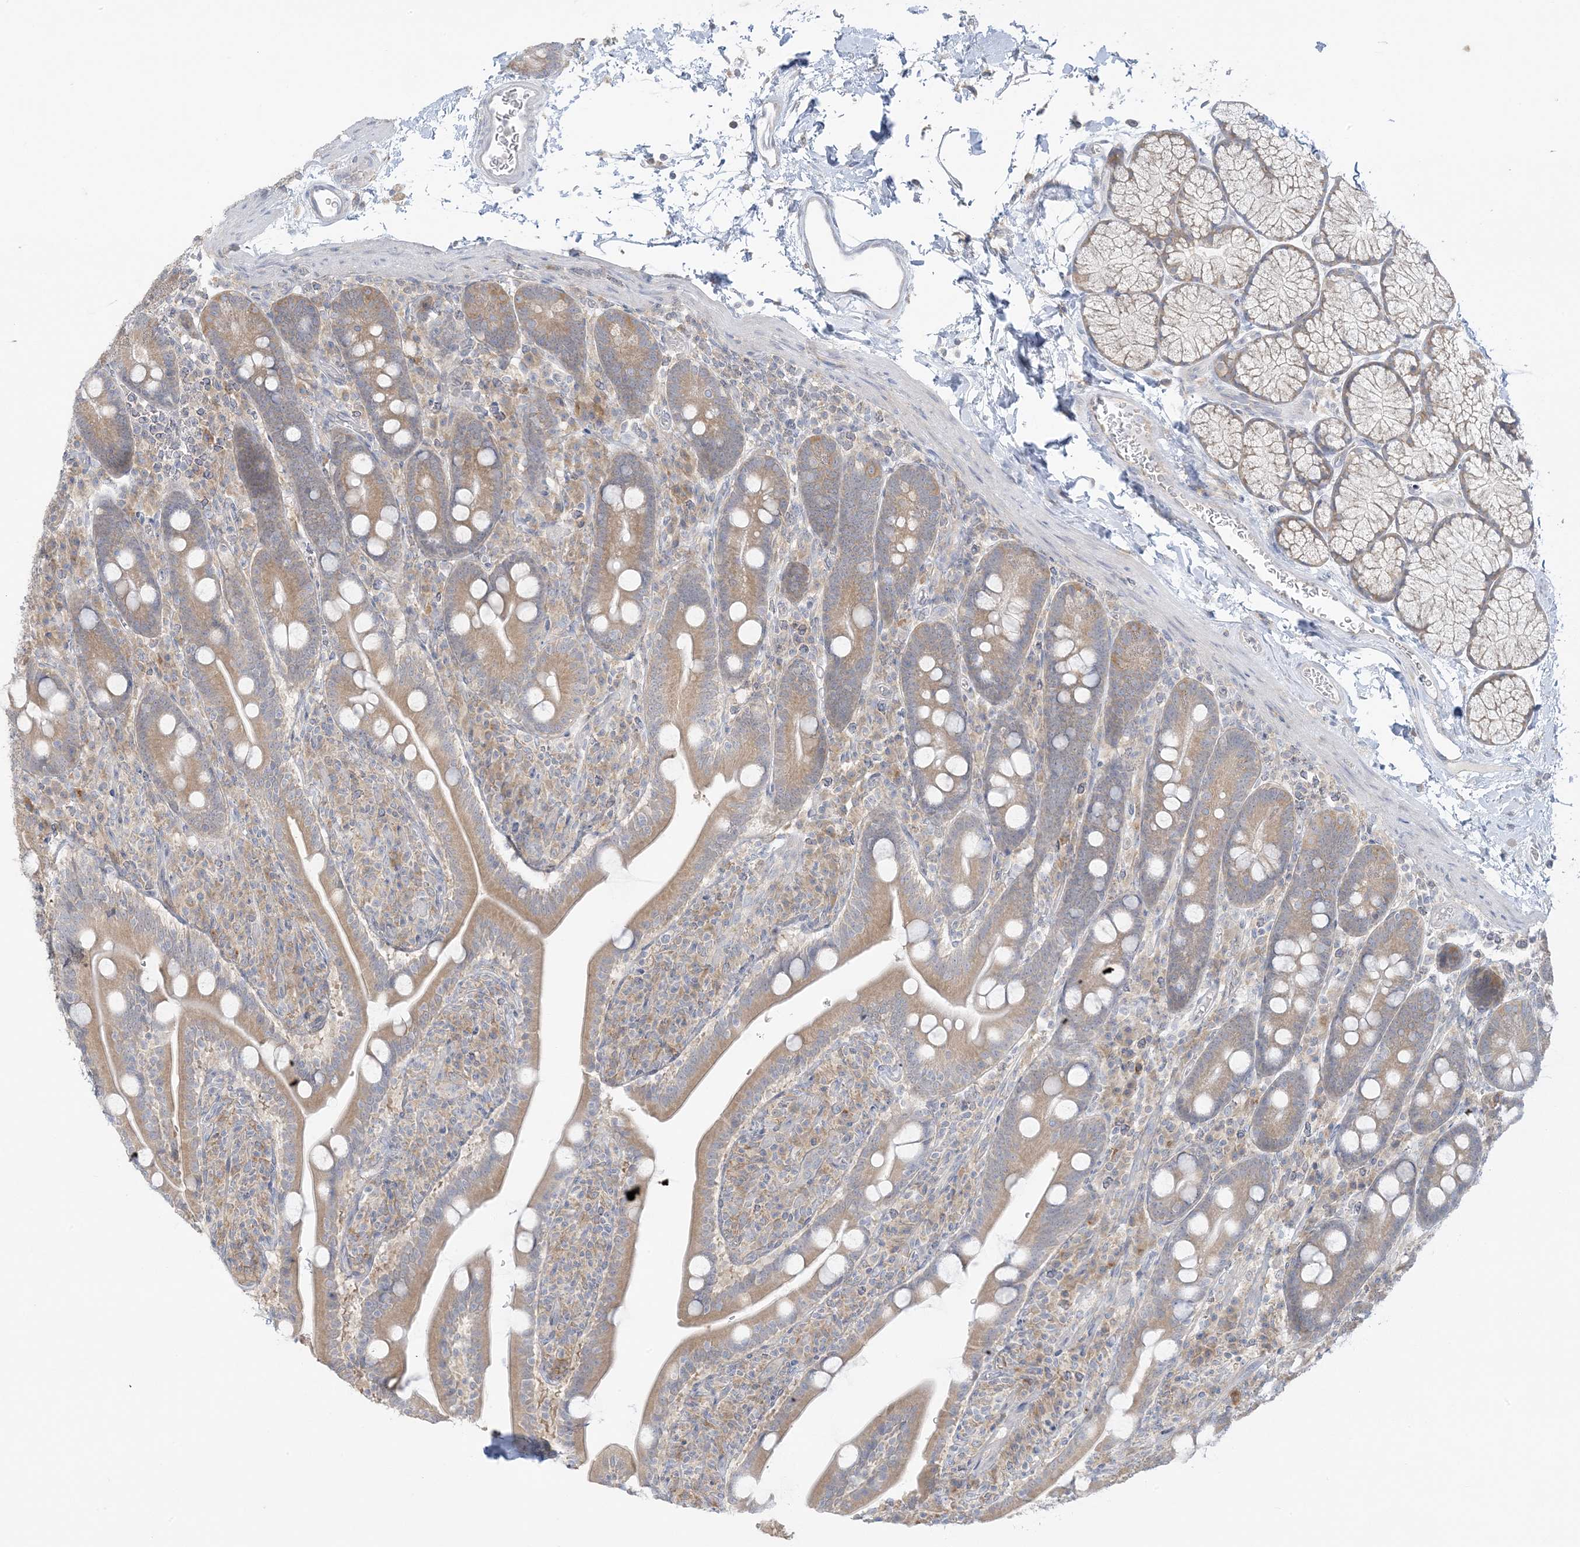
{"staining": {"intensity": "moderate", "quantity": ">75%", "location": "cytoplasmic/membranous"}, "tissue": "duodenum", "cell_type": "Glandular cells", "image_type": "normal", "snomed": [{"axis": "morphology", "description": "Normal tissue, NOS"}, {"axis": "topography", "description": "Duodenum"}], "caption": "Immunohistochemical staining of unremarkable human duodenum reveals medium levels of moderate cytoplasmic/membranous expression in about >75% of glandular cells. (DAB IHC with brightfield microscopy, high magnification).", "gene": "EEFSEC", "patient": {"sex": "male", "age": 35}}